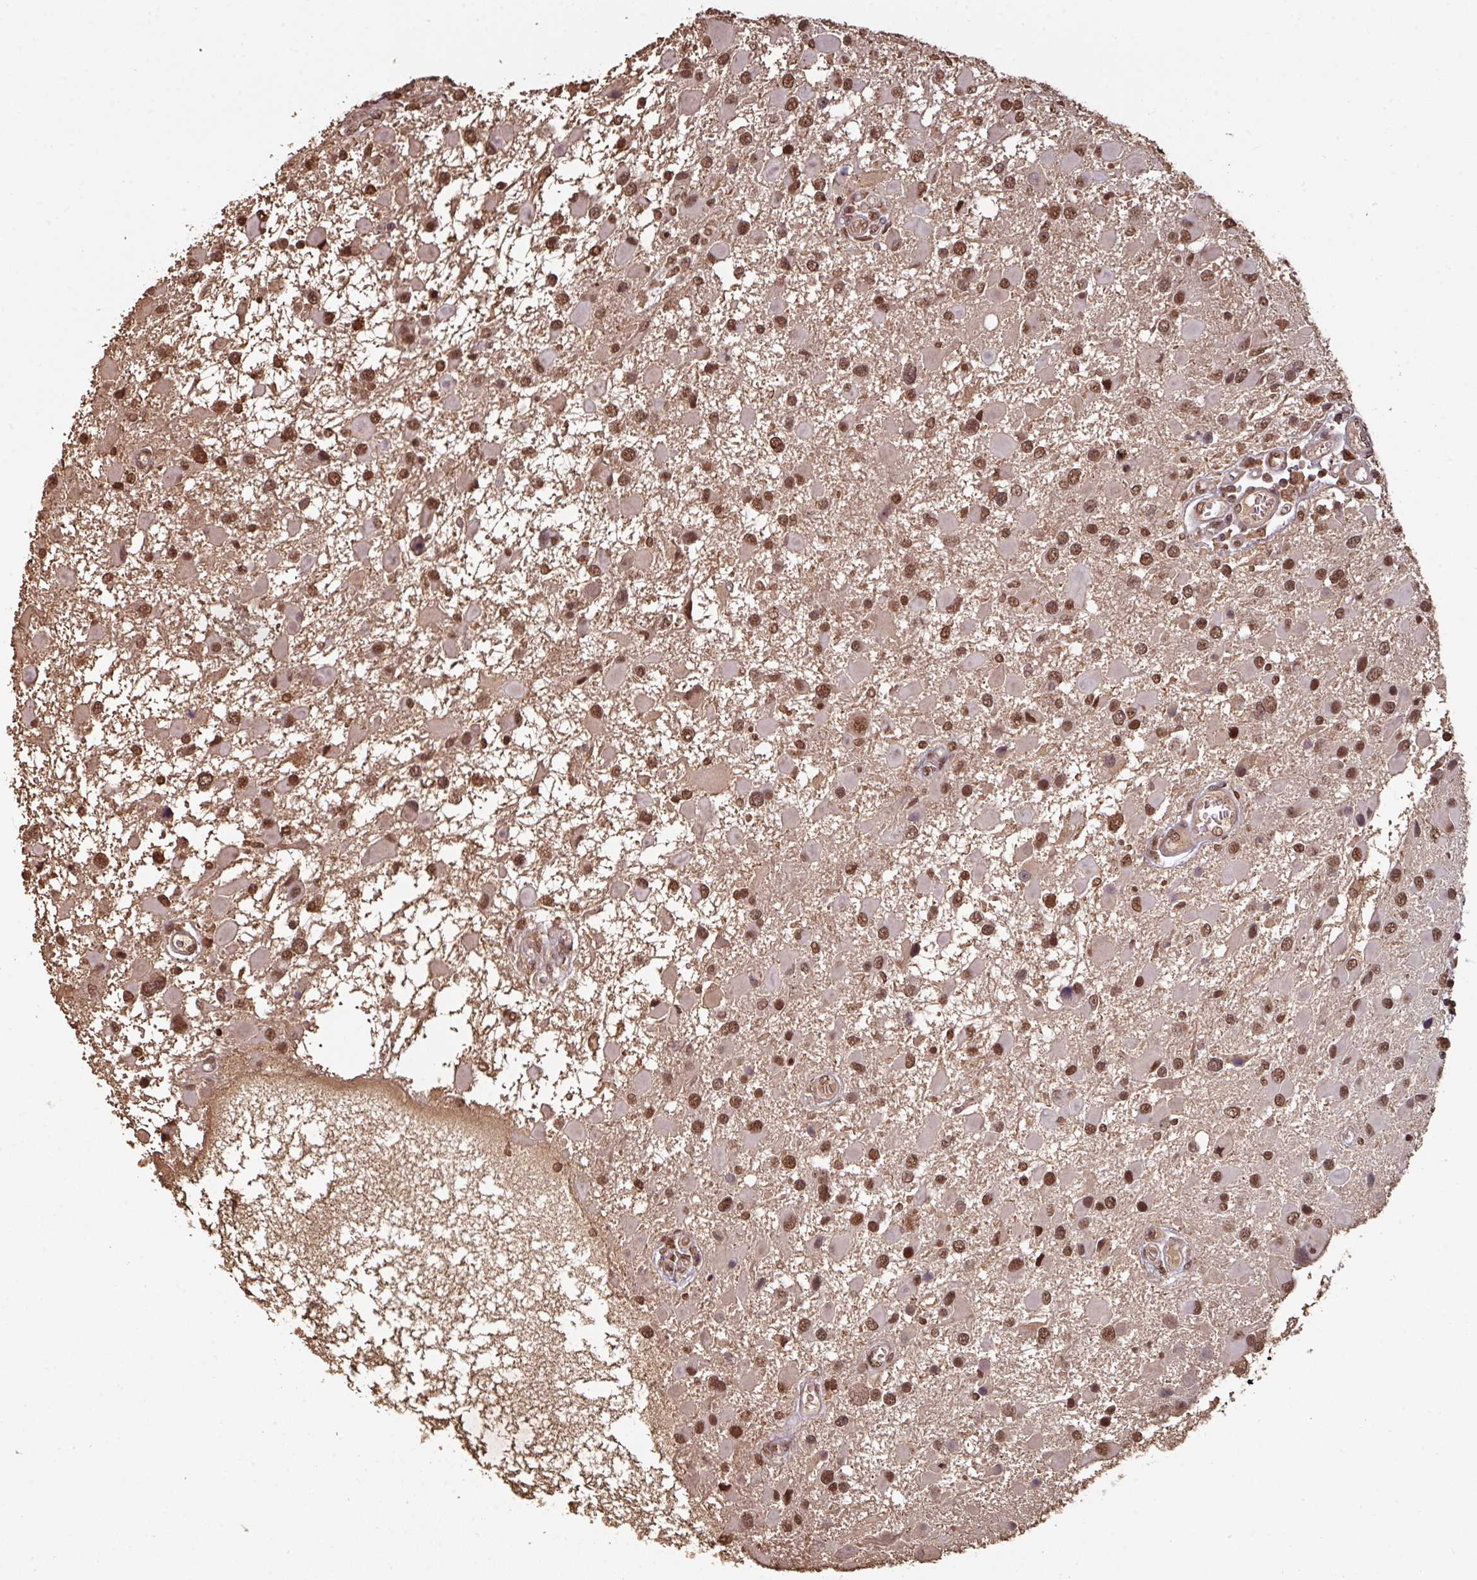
{"staining": {"intensity": "moderate", "quantity": ">75%", "location": "nuclear"}, "tissue": "glioma", "cell_type": "Tumor cells", "image_type": "cancer", "snomed": [{"axis": "morphology", "description": "Glioma, malignant, High grade"}, {"axis": "topography", "description": "Brain"}], "caption": "Immunohistochemistry (IHC) histopathology image of malignant glioma (high-grade) stained for a protein (brown), which displays medium levels of moderate nuclear staining in approximately >75% of tumor cells.", "gene": "POLD1", "patient": {"sex": "male", "age": 53}}